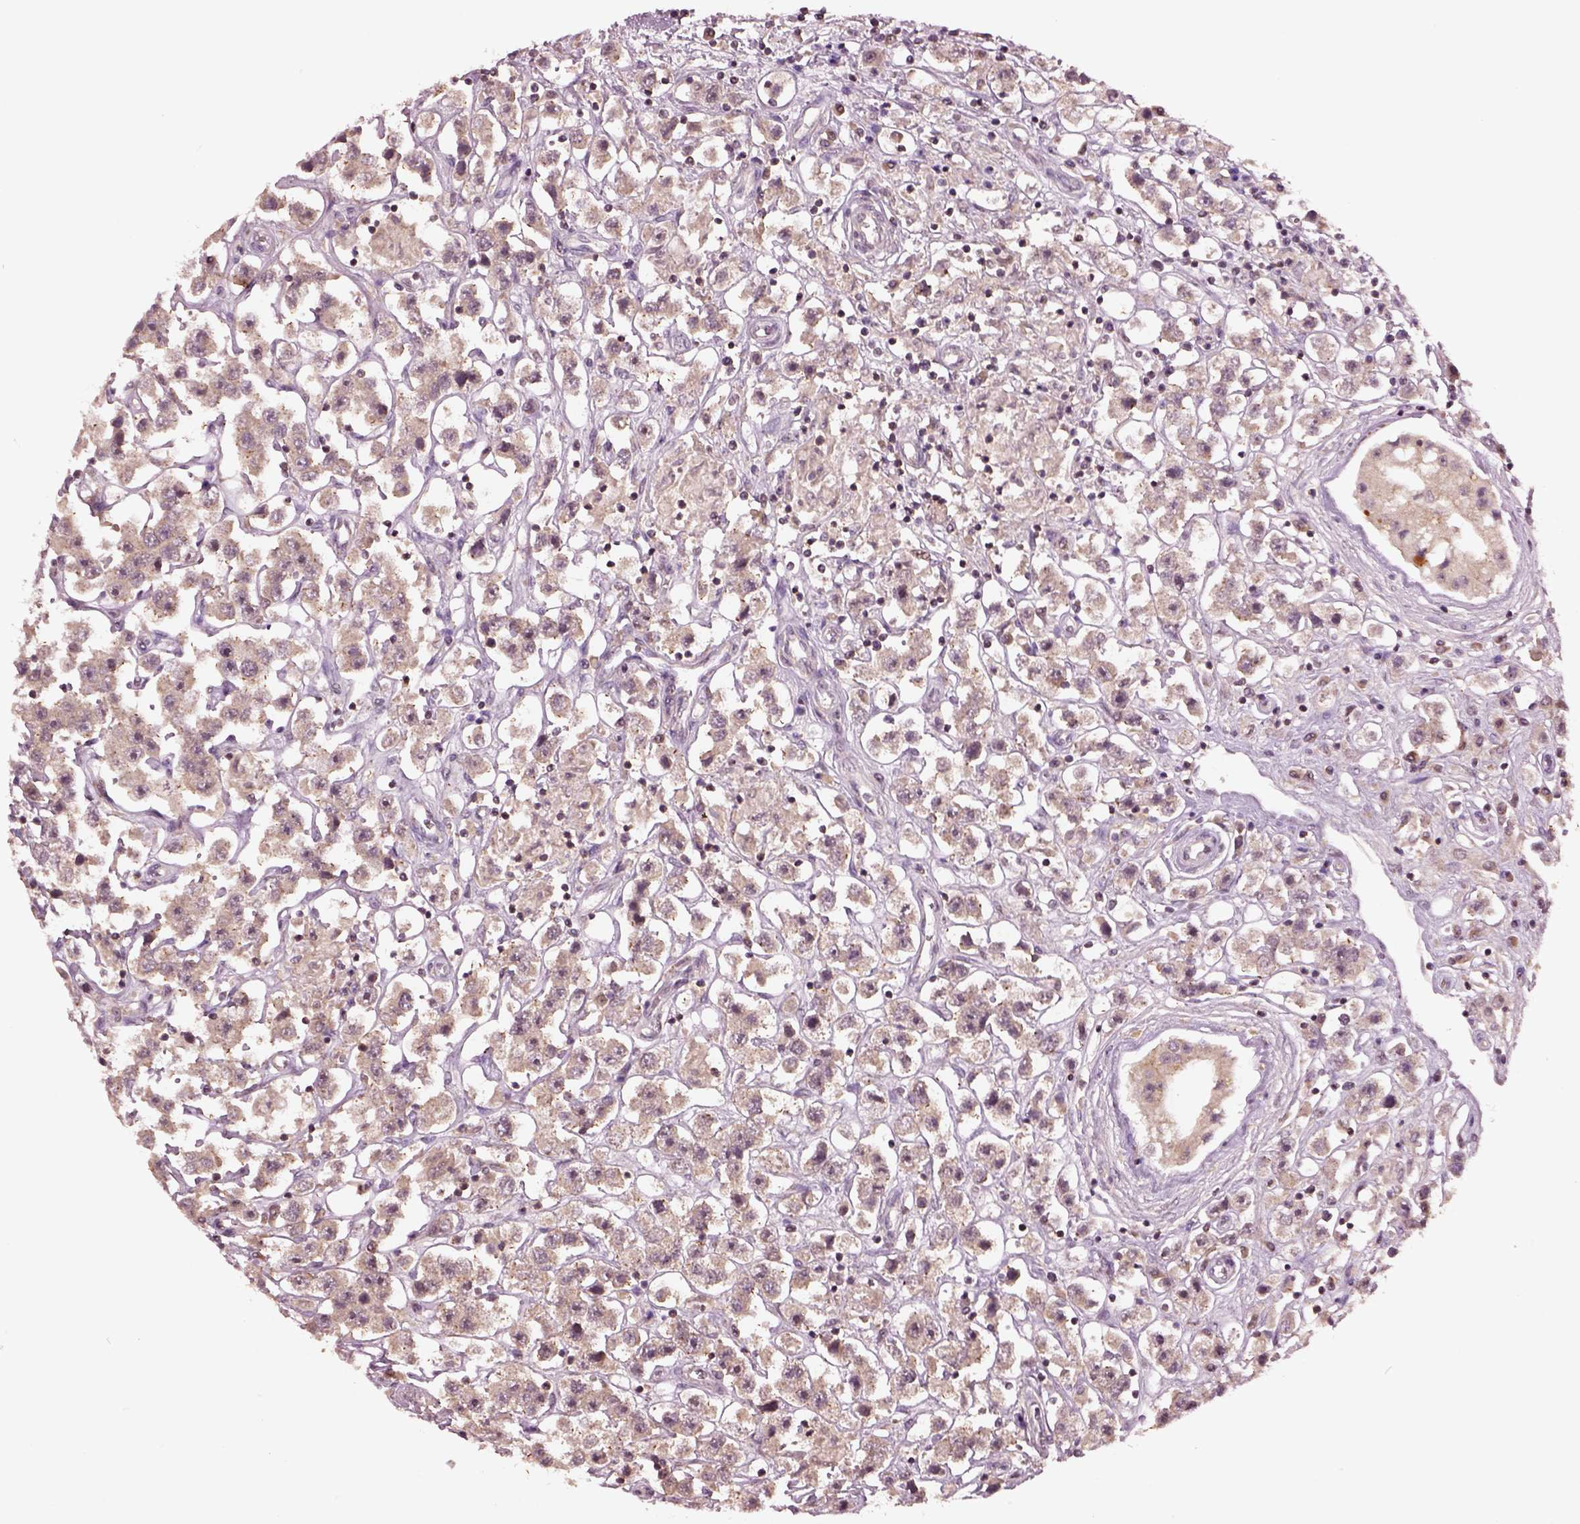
{"staining": {"intensity": "weak", "quantity": "25%-75%", "location": "cytoplasmic/membranous"}, "tissue": "testis cancer", "cell_type": "Tumor cells", "image_type": "cancer", "snomed": [{"axis": "morphology", "description": "Seminoma, NOS"}, {"axis": "topography", "description": "Testis"}], "caption": "Immunohistochemistry staining of testis cancer (seminoma), which demonstrates low levels of weak cytoplasmic/membranous positivity in about 25%-75% of tumor cells indicating weak cytoplasmic/membranous protein expression. The staining was performed using DAB (brown) for protein detection and nuclei were counterstained in hematoxylin (blue).", "gene": "MTHFS", "patient": {"sex": "male", "age": 45}}